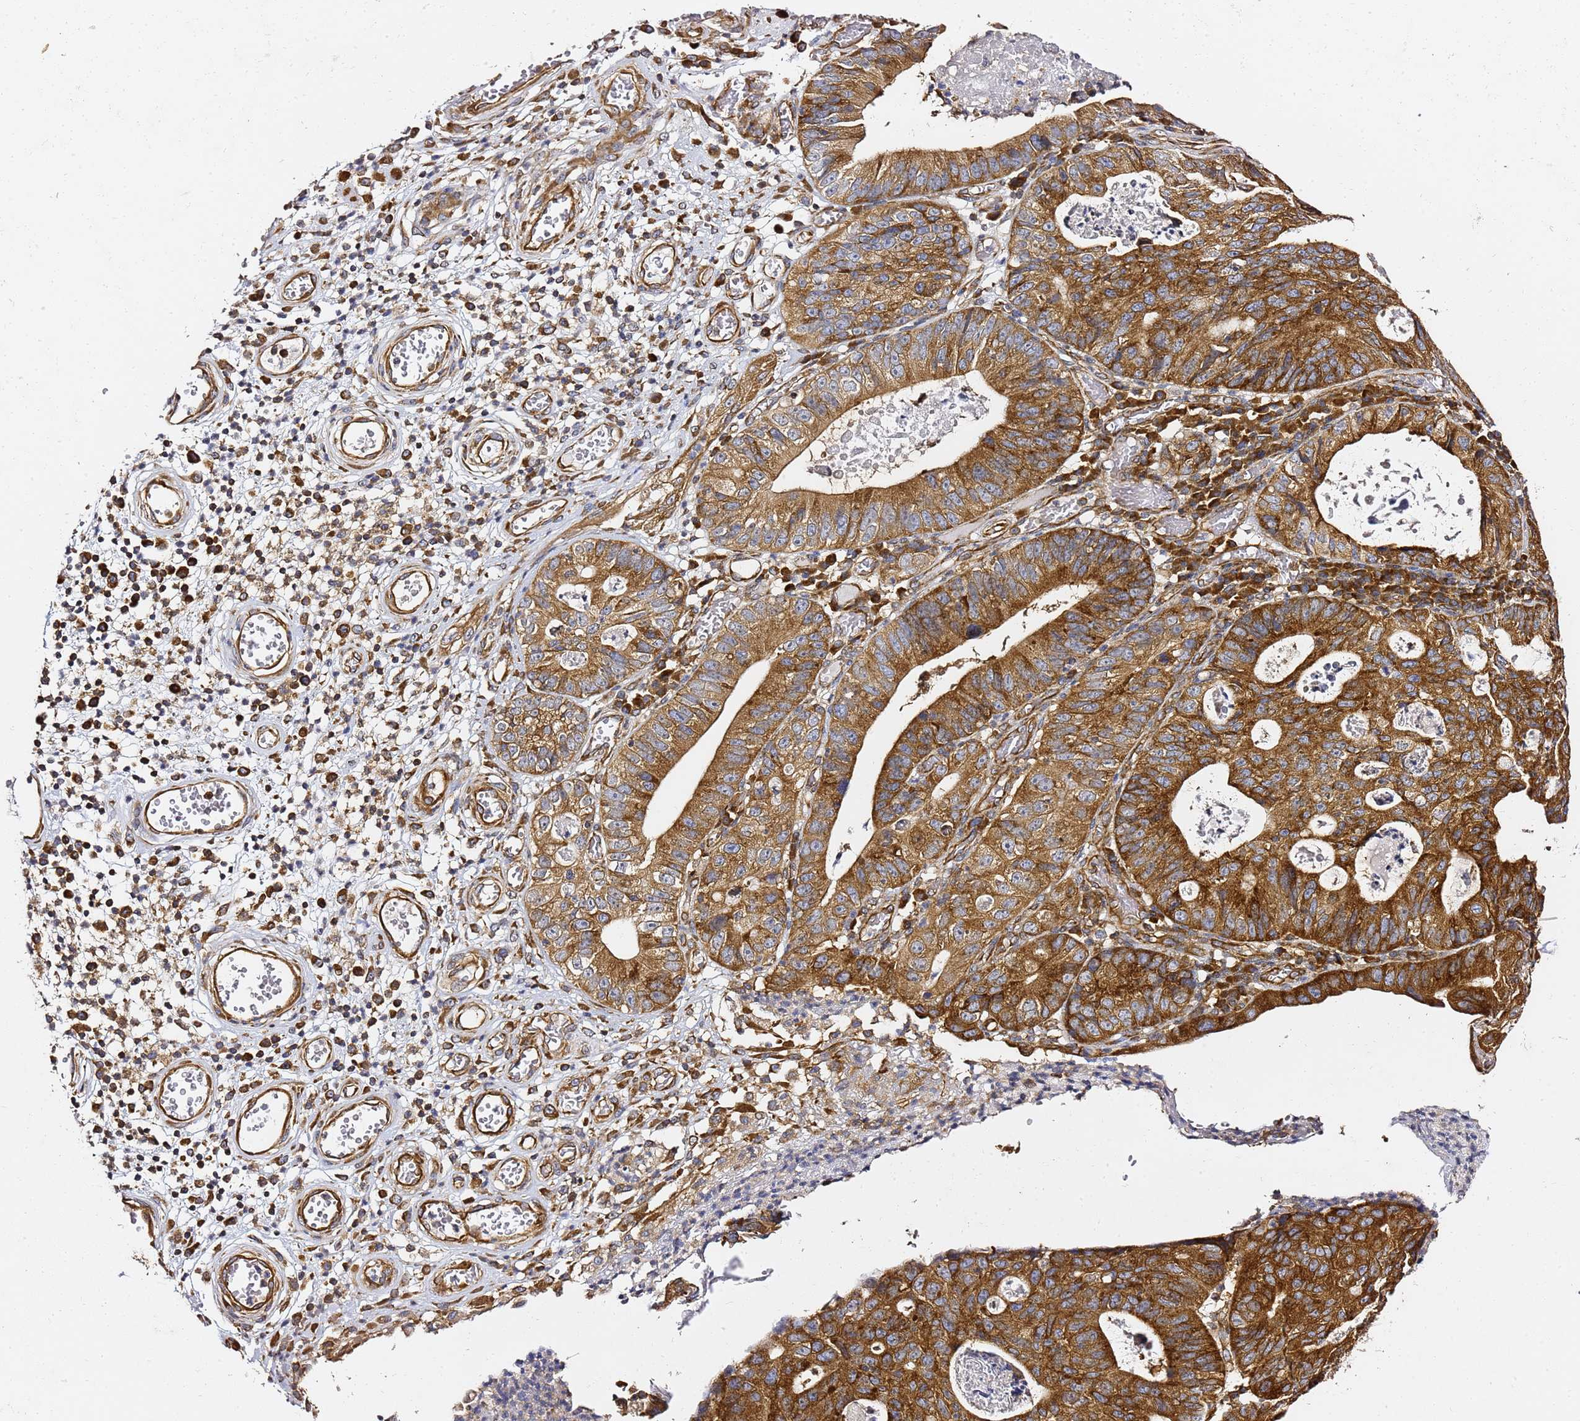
{"staining": {"intensity": "strong", "quantity": ">75%", "location": "cytoplasmic/membranous"}, "tissue": "stomach cancer", "cell_type": "Tumor cells", "image_type": "cancer", "snomed": [{"axis": "morphology", "description": "Adenocarcinoma, NOS"}, {"axis": "topography", "description": "Stomach"}], "caption": "Stomach cancer stained with DAB (3,3'-diaminobenzidine) immunohistochemistry exhibits high levels of strong cytoplasmic/membranous staining in approximately >75% of tumor cells. The protein is stained brown, and the nuclei are stained in blue (DAB (3,3'-diaminobenzidine) IHC with brightfield microscopy, high magnification).", "gene": "TPST1", "patient": {"sex": "male", "age": 59}}